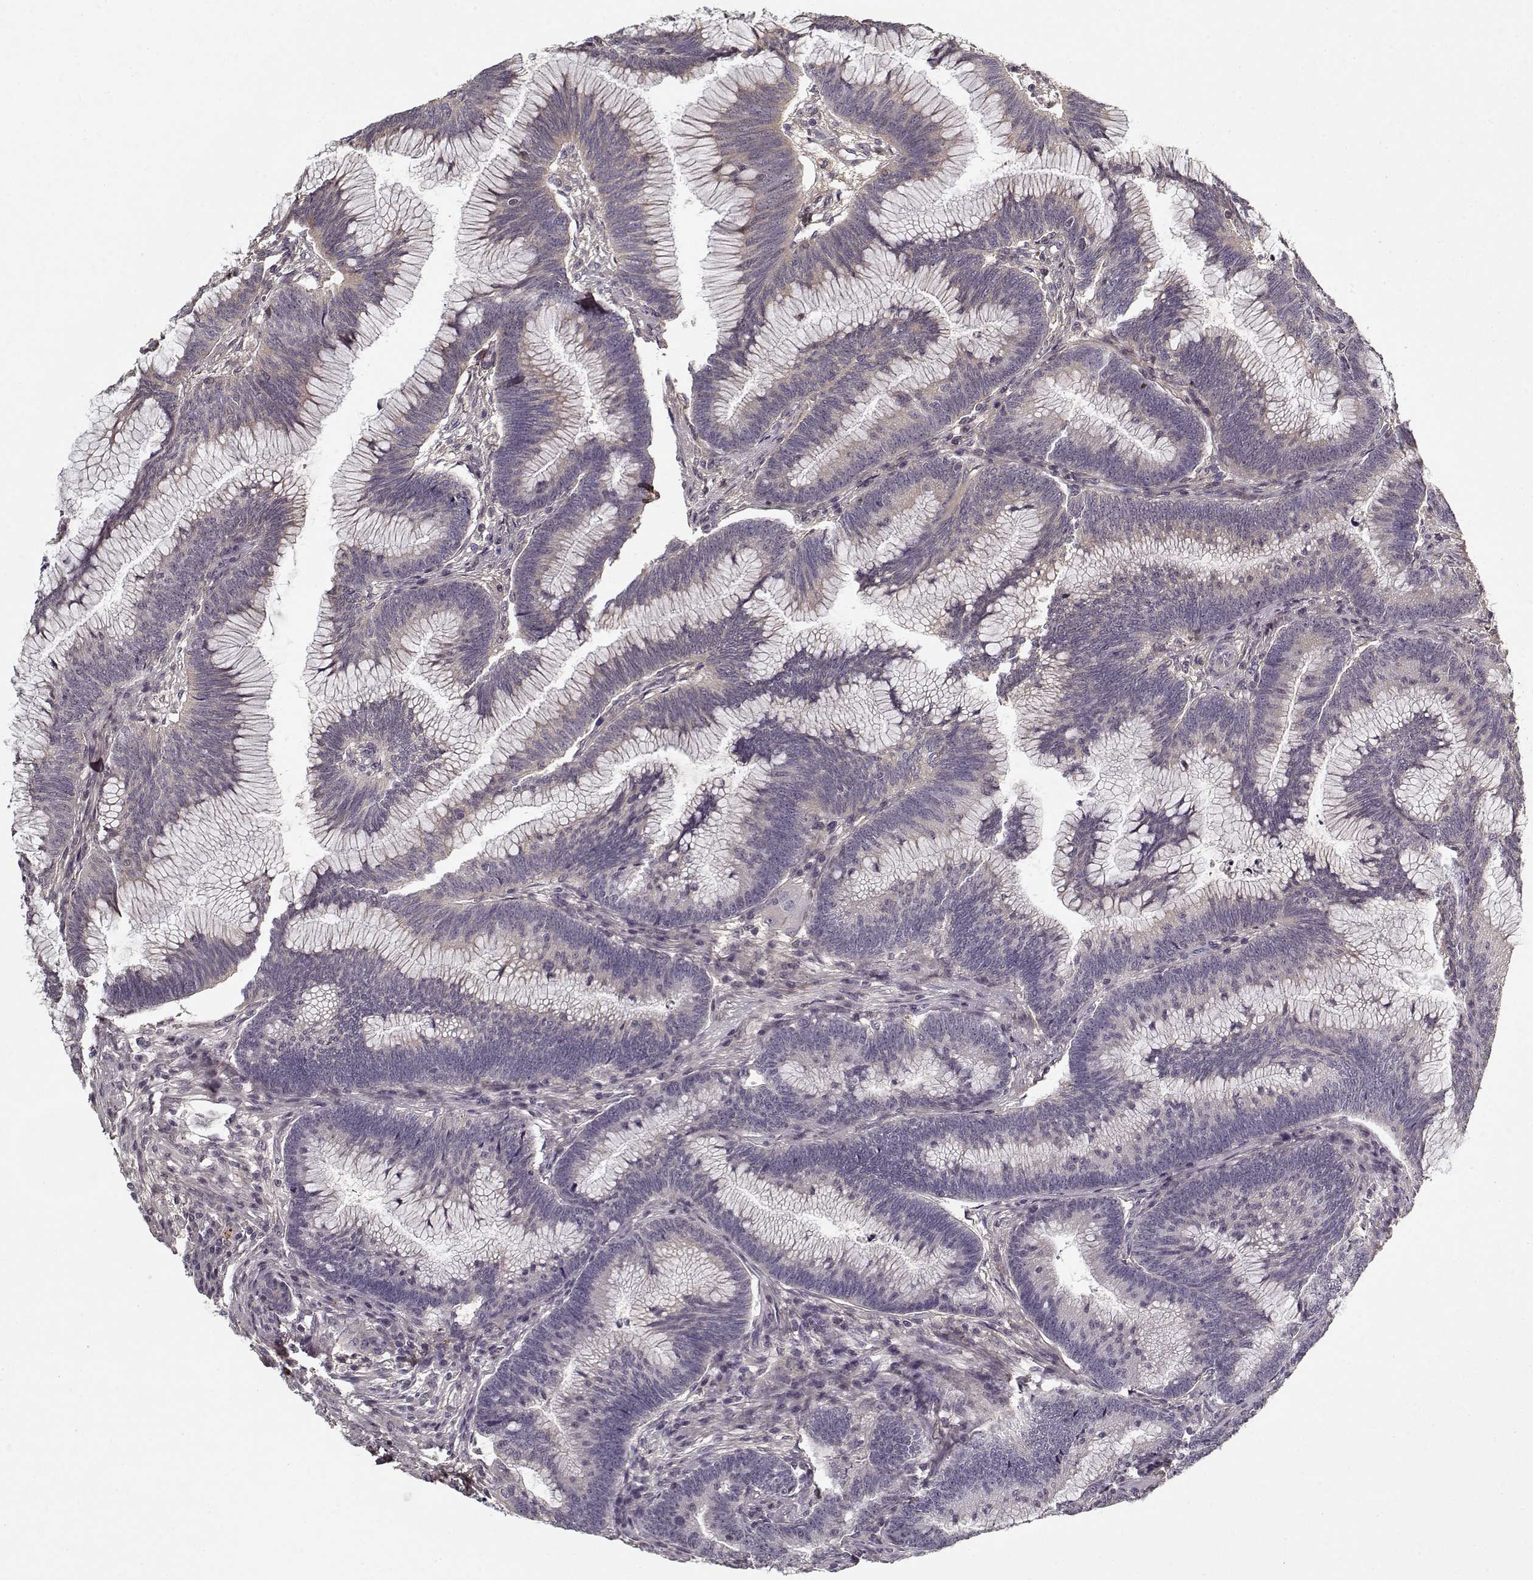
{"staining": {"intensity": "negative", "quantity": "none", "location": "none"}, "tissue": "colorectal cancer", "cell_type": "Tumor cells", "image_type": "cancer", "snomed": [{"axis": "morphology", "description": "Adenocarcinoma, NOS"}, {"axis": "topography", "description": "Colon"}], "caption": "Histopathology image shows no significant protein staining in tumor cells of colorectal cancer.", "gene": "LUM", "patient": {"sex": "female", "age": 78}}